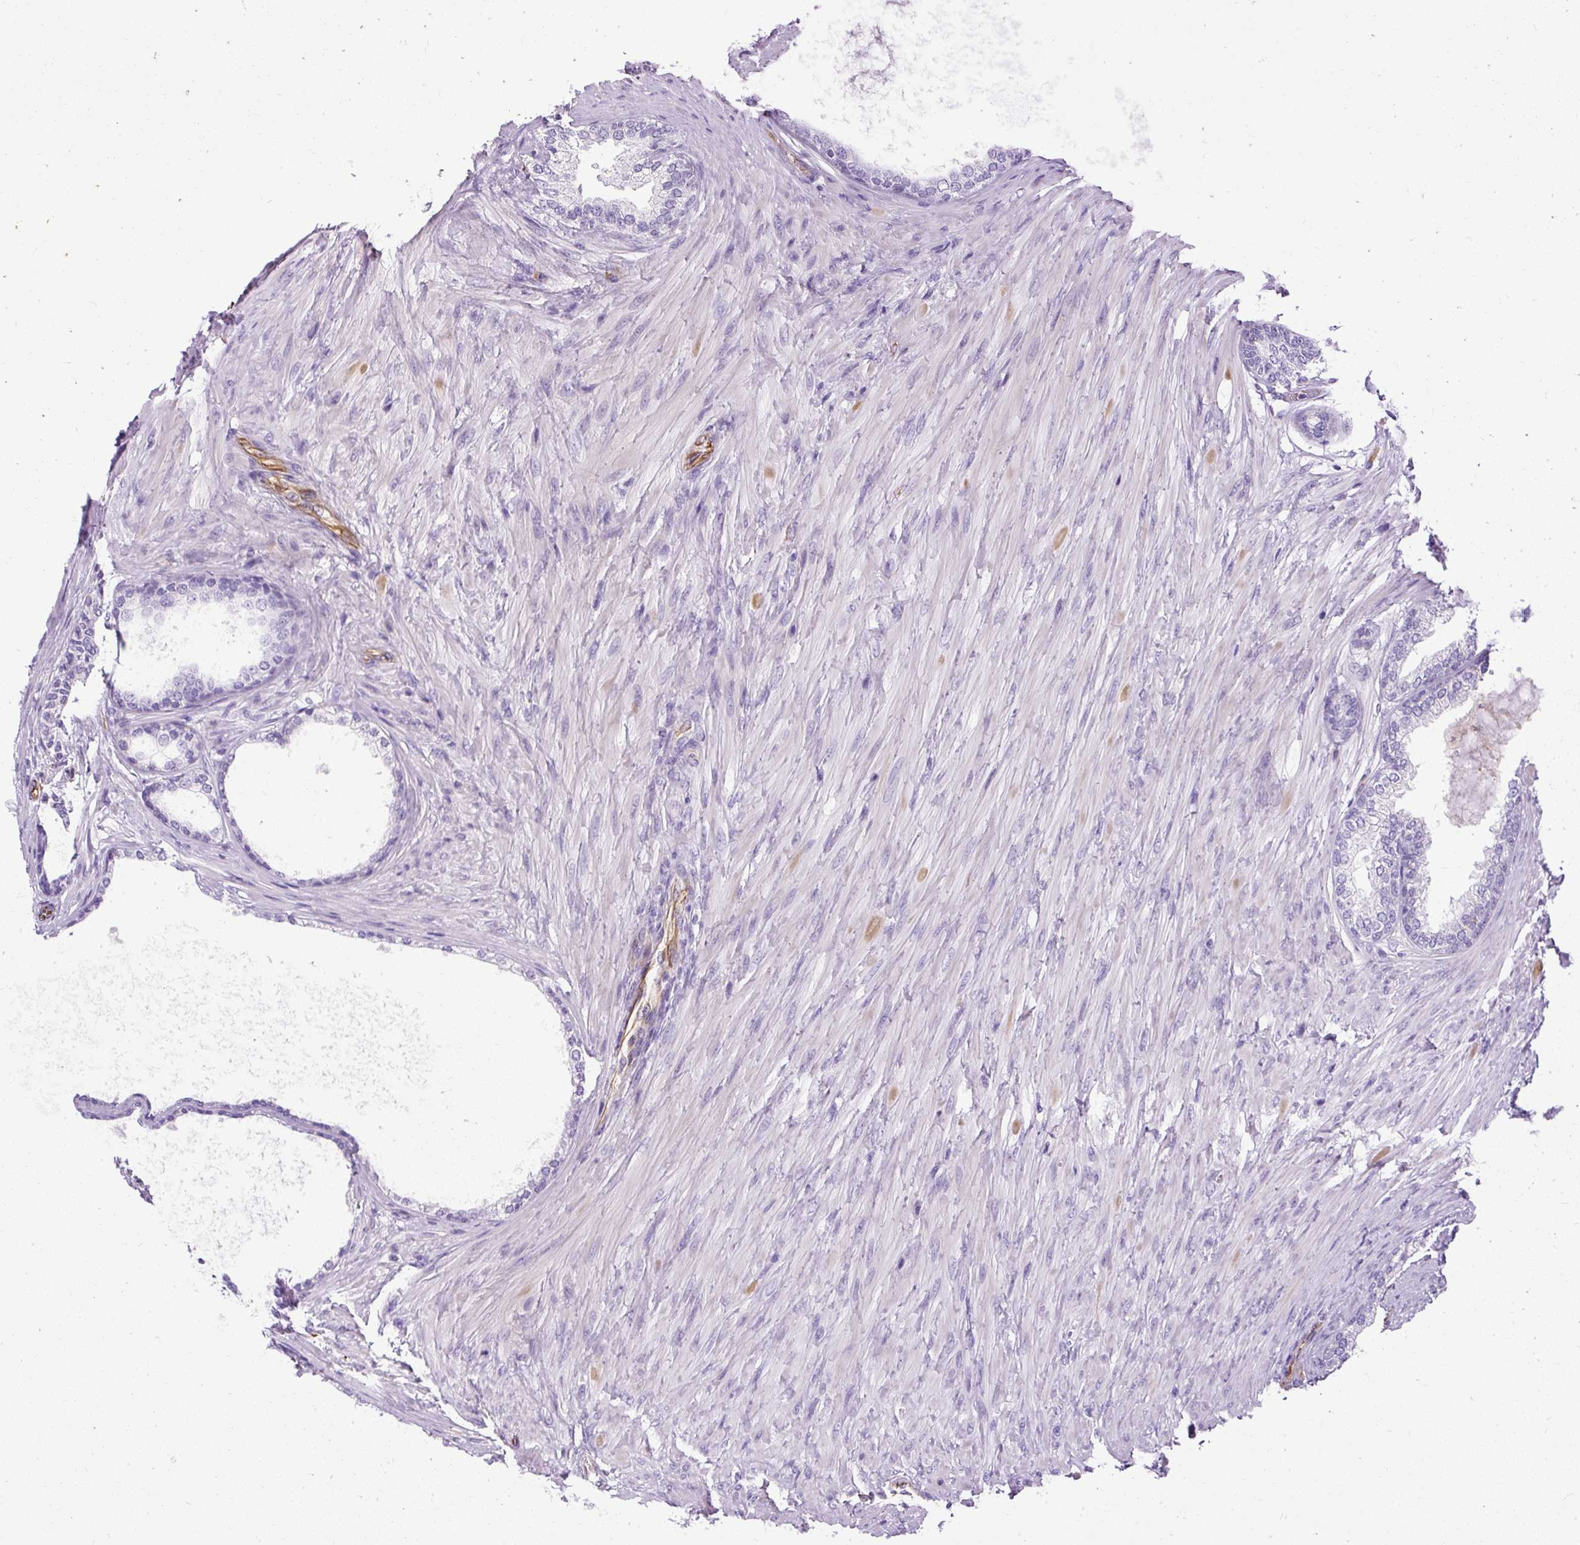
{"staining": {"intensity": "negative", "quantity": "none", "location": "none"}, "tissue": "prostate", "cell_type": "Glandular cells", "image_type": "normal", "snomed": [{"axis": "morphology", "description": "Normal tissue, NOS"}, {"axis": "topography", "description": "Prostate"}], "caption": "Immunohistochemical staining of benign prostate exhibits no significant positivity in glandular cells. (DAB (3,3'-diaminobenzidine) immunohistochemistry (IHC) visualized using brightfield microscopy, high magnification).", "gene": "PLS1", "patient": {"sex": "male", "age": 76}}